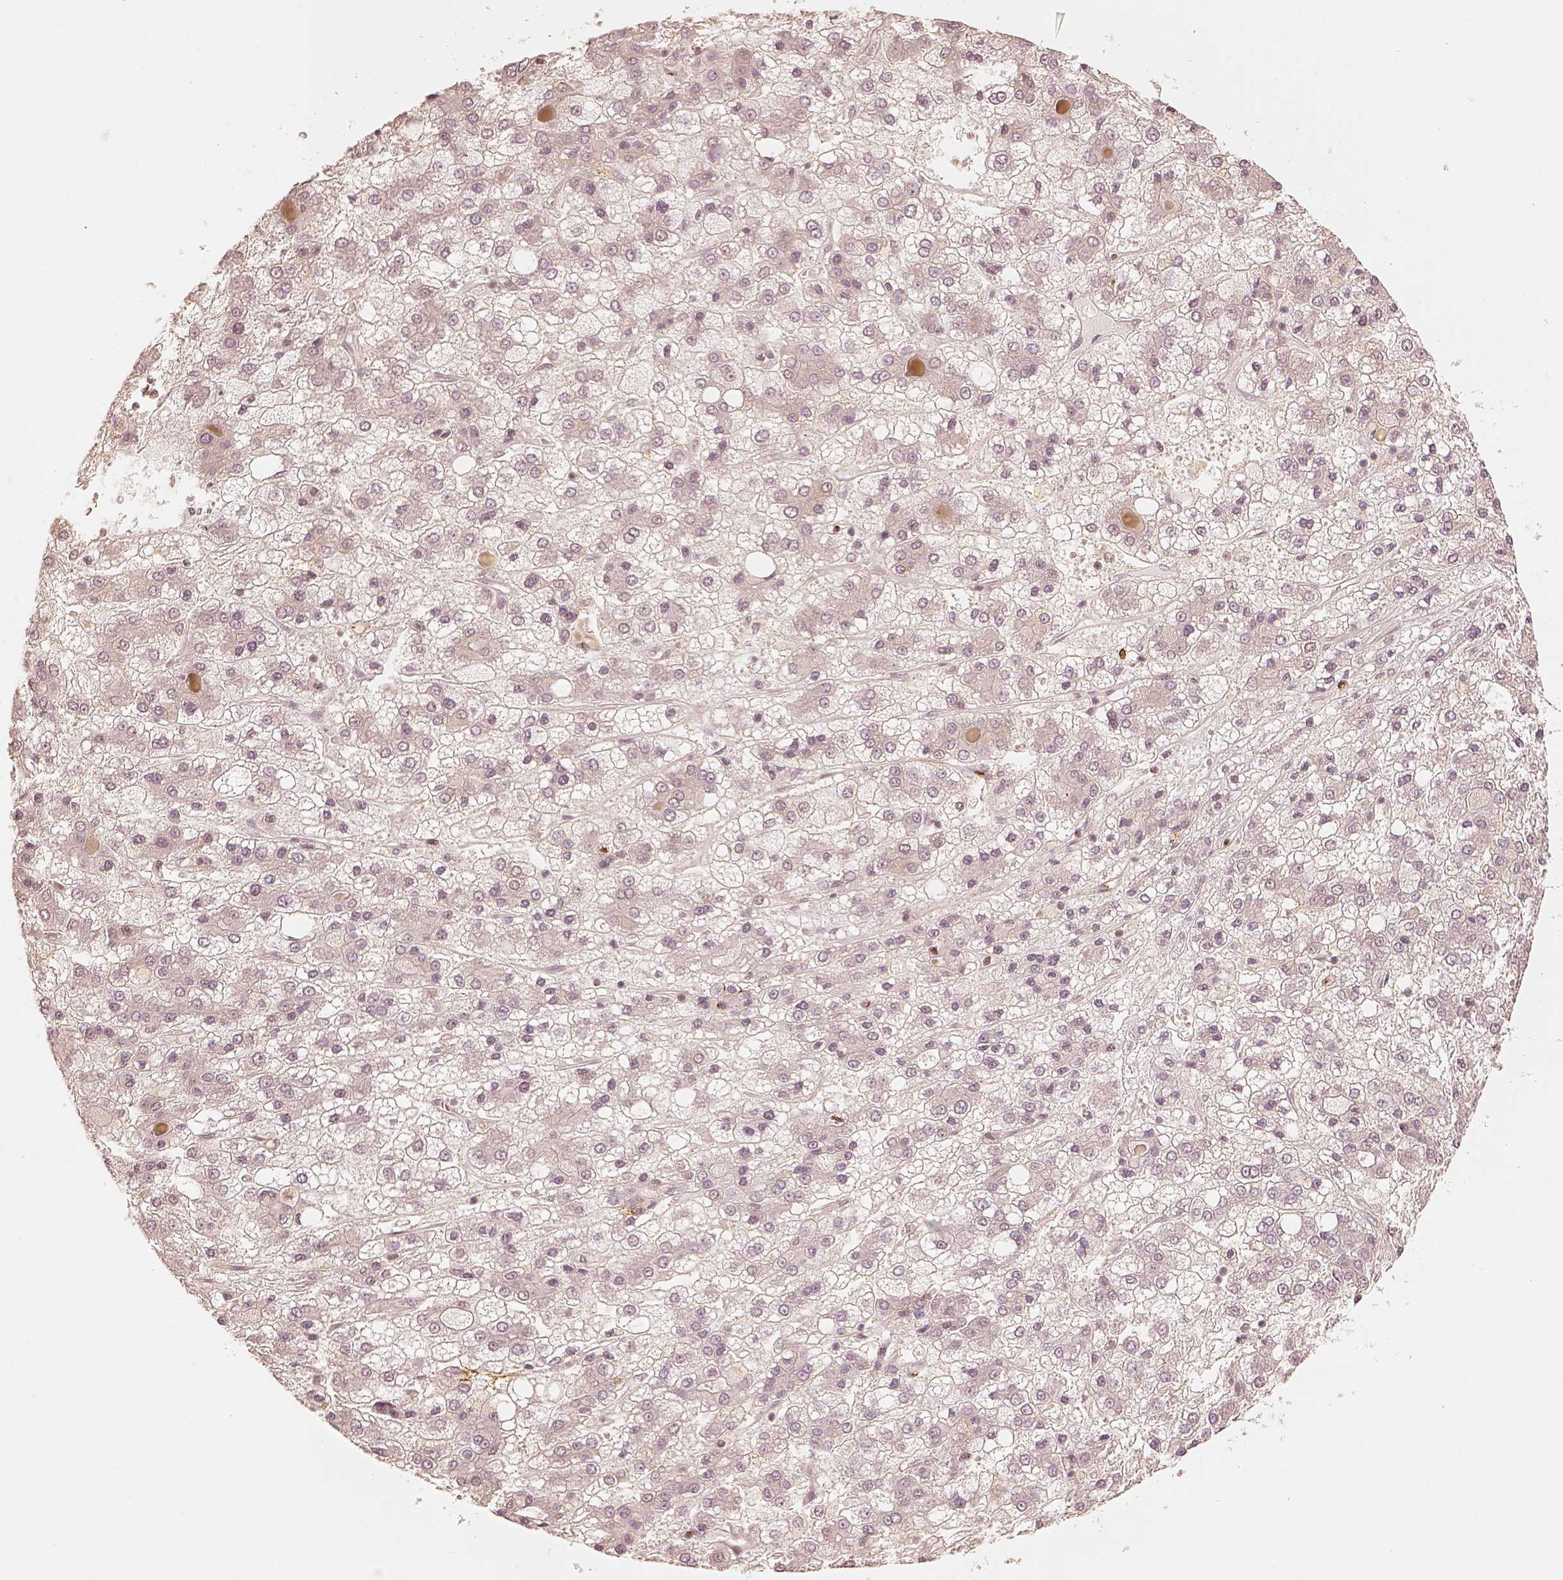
{"staining": {"intensity": "negative", "quantity": "none", "location": "none"}, "tissue": "liver cancer", "cell_type": "Tumor cells", "image_type": "cancer", "snomed": [{"axis": "morphology", "description": "Carcinoma, Hepatocellular, NOS"}, {"axis": "topography", "description": "Liver"}], "caption": "Tumor cells show no significant positivity in hepatocellular carcinoma (liver). Brightfield microscopy of immunohistochemistry (IHC) stained with DAB (3,3'-diaminobenzidine) (brown) and hematoxylin (blue), captured at high magnification.", "gene": "GORASP2", "patient": {"sex": "male", "age": 73}}